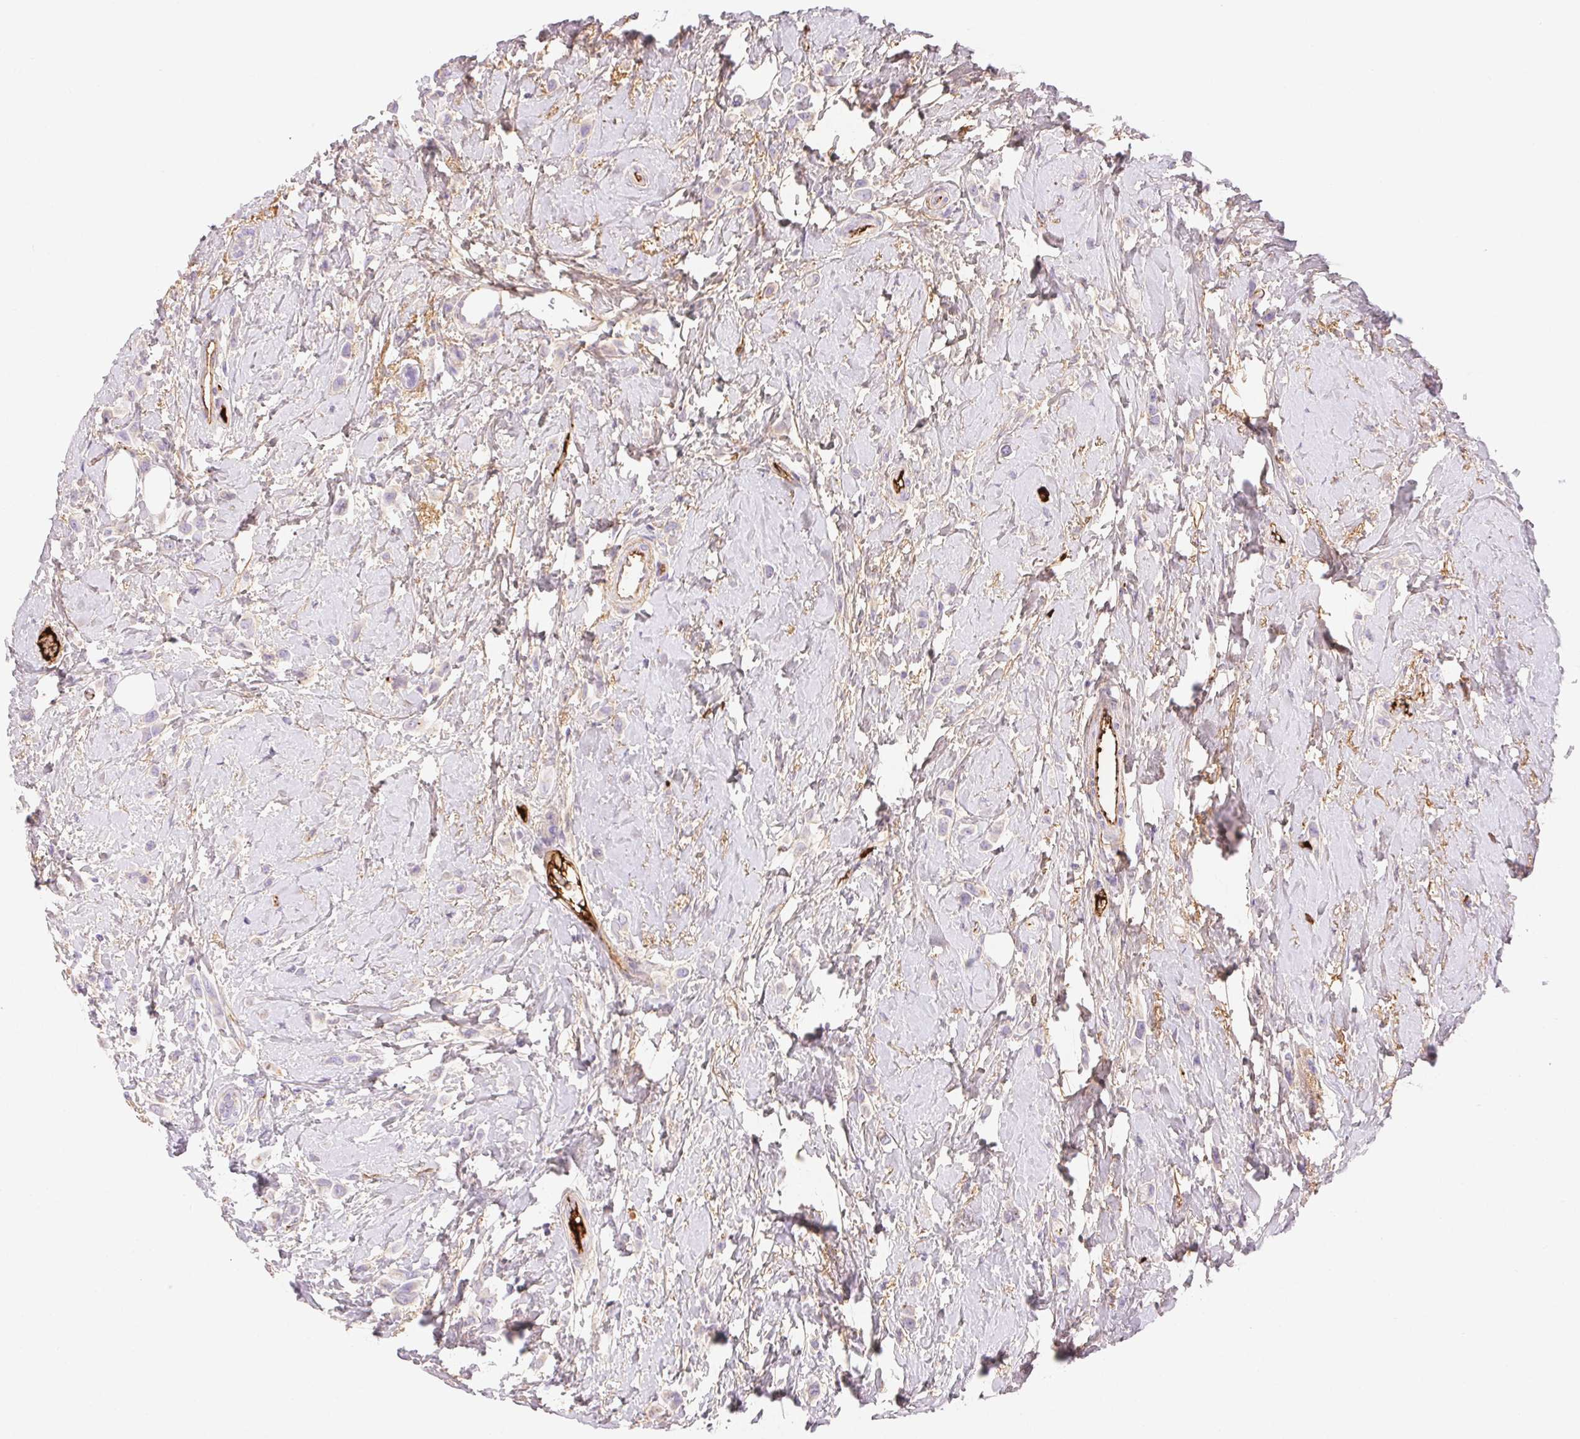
{"staining": {"intensity": "negative", "quantity": "none", "location": "none"}, "tissue": "breast cancer", "cell_type": "Tumor cells", "image_type": "cancer", "snomed": [{"axis": "morphology", "description": "Lobular carcinoma"}, {"axis": "topography", "description": "Breast"}], "caption": "Tumor cells show no significant protein expression in breast cancer (lobular carcinoma).", "gene": "FGA", "patient": {"sex": "female", "age": 66}}